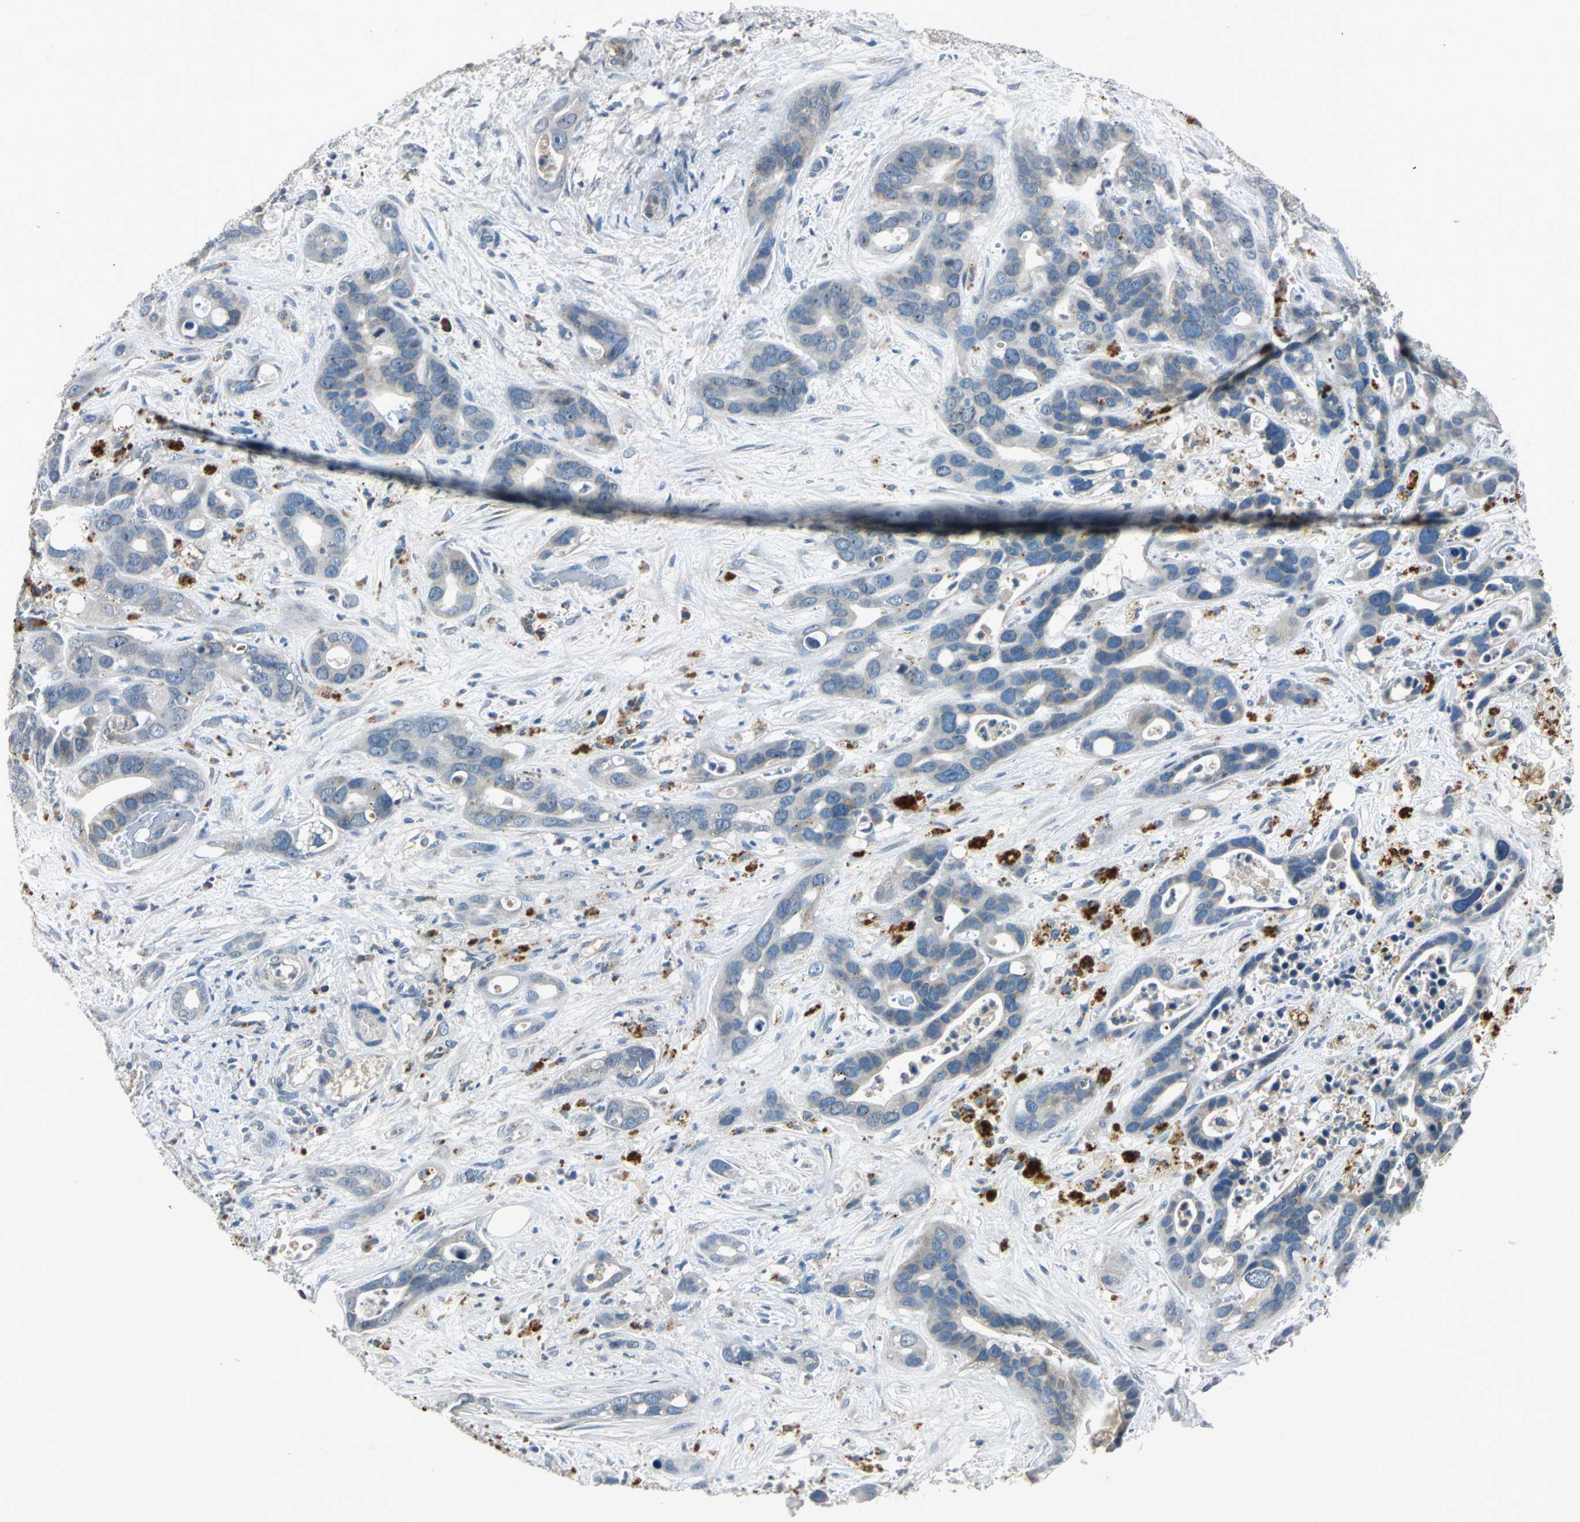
{"staining": {"intensity": "weak", "quantity": "<25%", "location": "cytoplasmic/membranous"}, "tissue": "liver cancer", "cell_type": "Tumor cells", "image_type": "cancer", "snomed": [{"axis": "morphology", "description": "Cholangiocarcinoma"}, {"axis": "topography", "description": "Liver"}], "caption": "Immunohistochemistry (IHC) histopathology image of liver cholangiocarcinoma stained for a protein (brown), which shows no staining in tumor cells. The staining is performed using DAB brown chromogen with nuclei counter-stained in using hematoxylin.", "gene": "SLC2A13", "patient": {"sex": "female", "age": 65}}